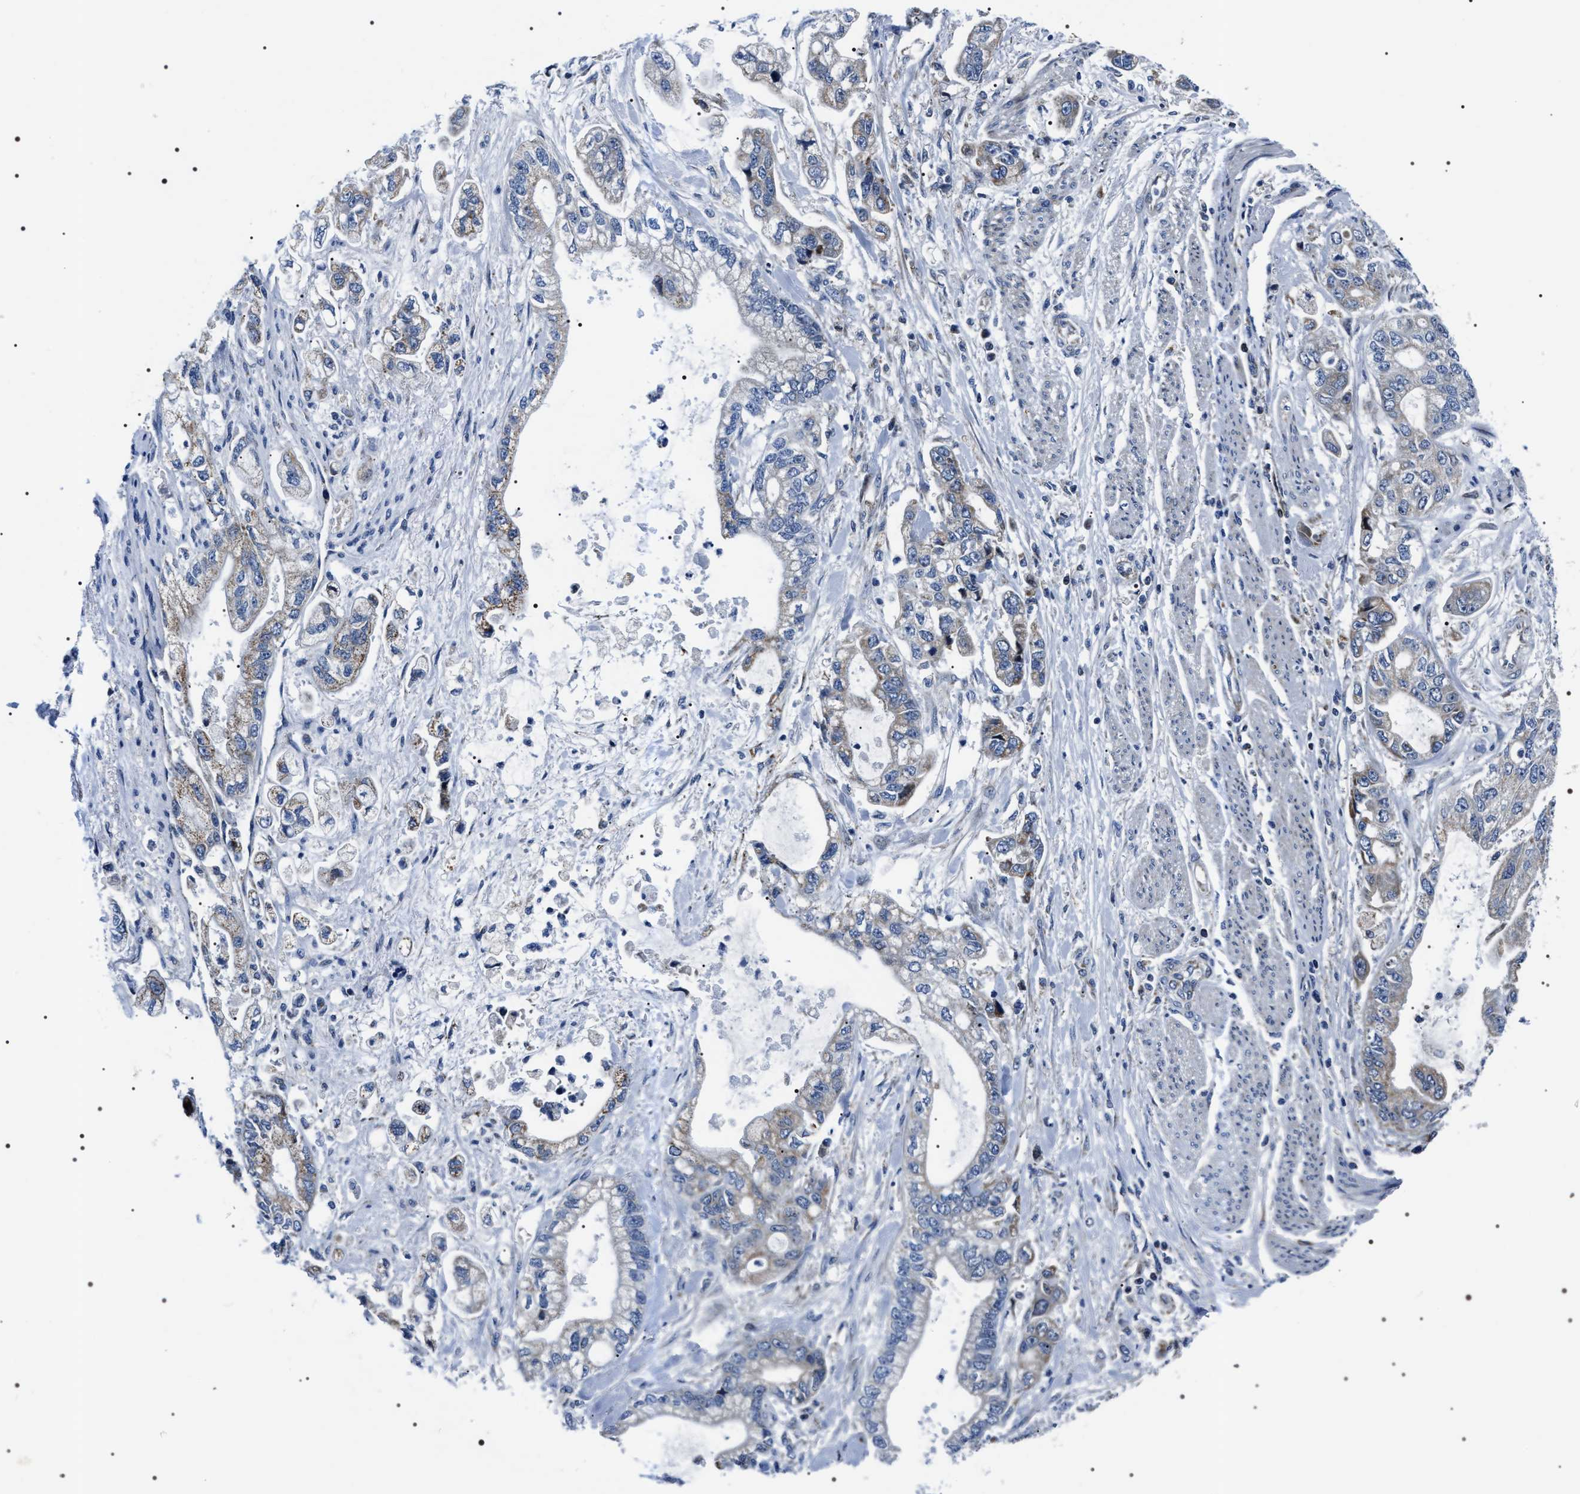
{"staining": {"intensity": "weak", "quantity": "<25%", "location": "cytoplasmic/membranous"}, "tissue": "stomach cancer", "cell_type": "Tumor cells", "image_type": "cancer", "snomed": [{"axis": "morphology", "description": "Normal tissue, NOS"}, {"axis": "morphology", "description": "Adenocarcinoma, NOS"}, {"axis": "topography", "description": "Stomach"}], "caption": "A histopathology image of human stomach cancer is negative for staining in tumor cells. The staining is performed using DAB brown chromogen with nuclei counter-stained in using hematoxylin.", "gene": "NTMT1", "patient": {"sex": "male", "age": 62}}